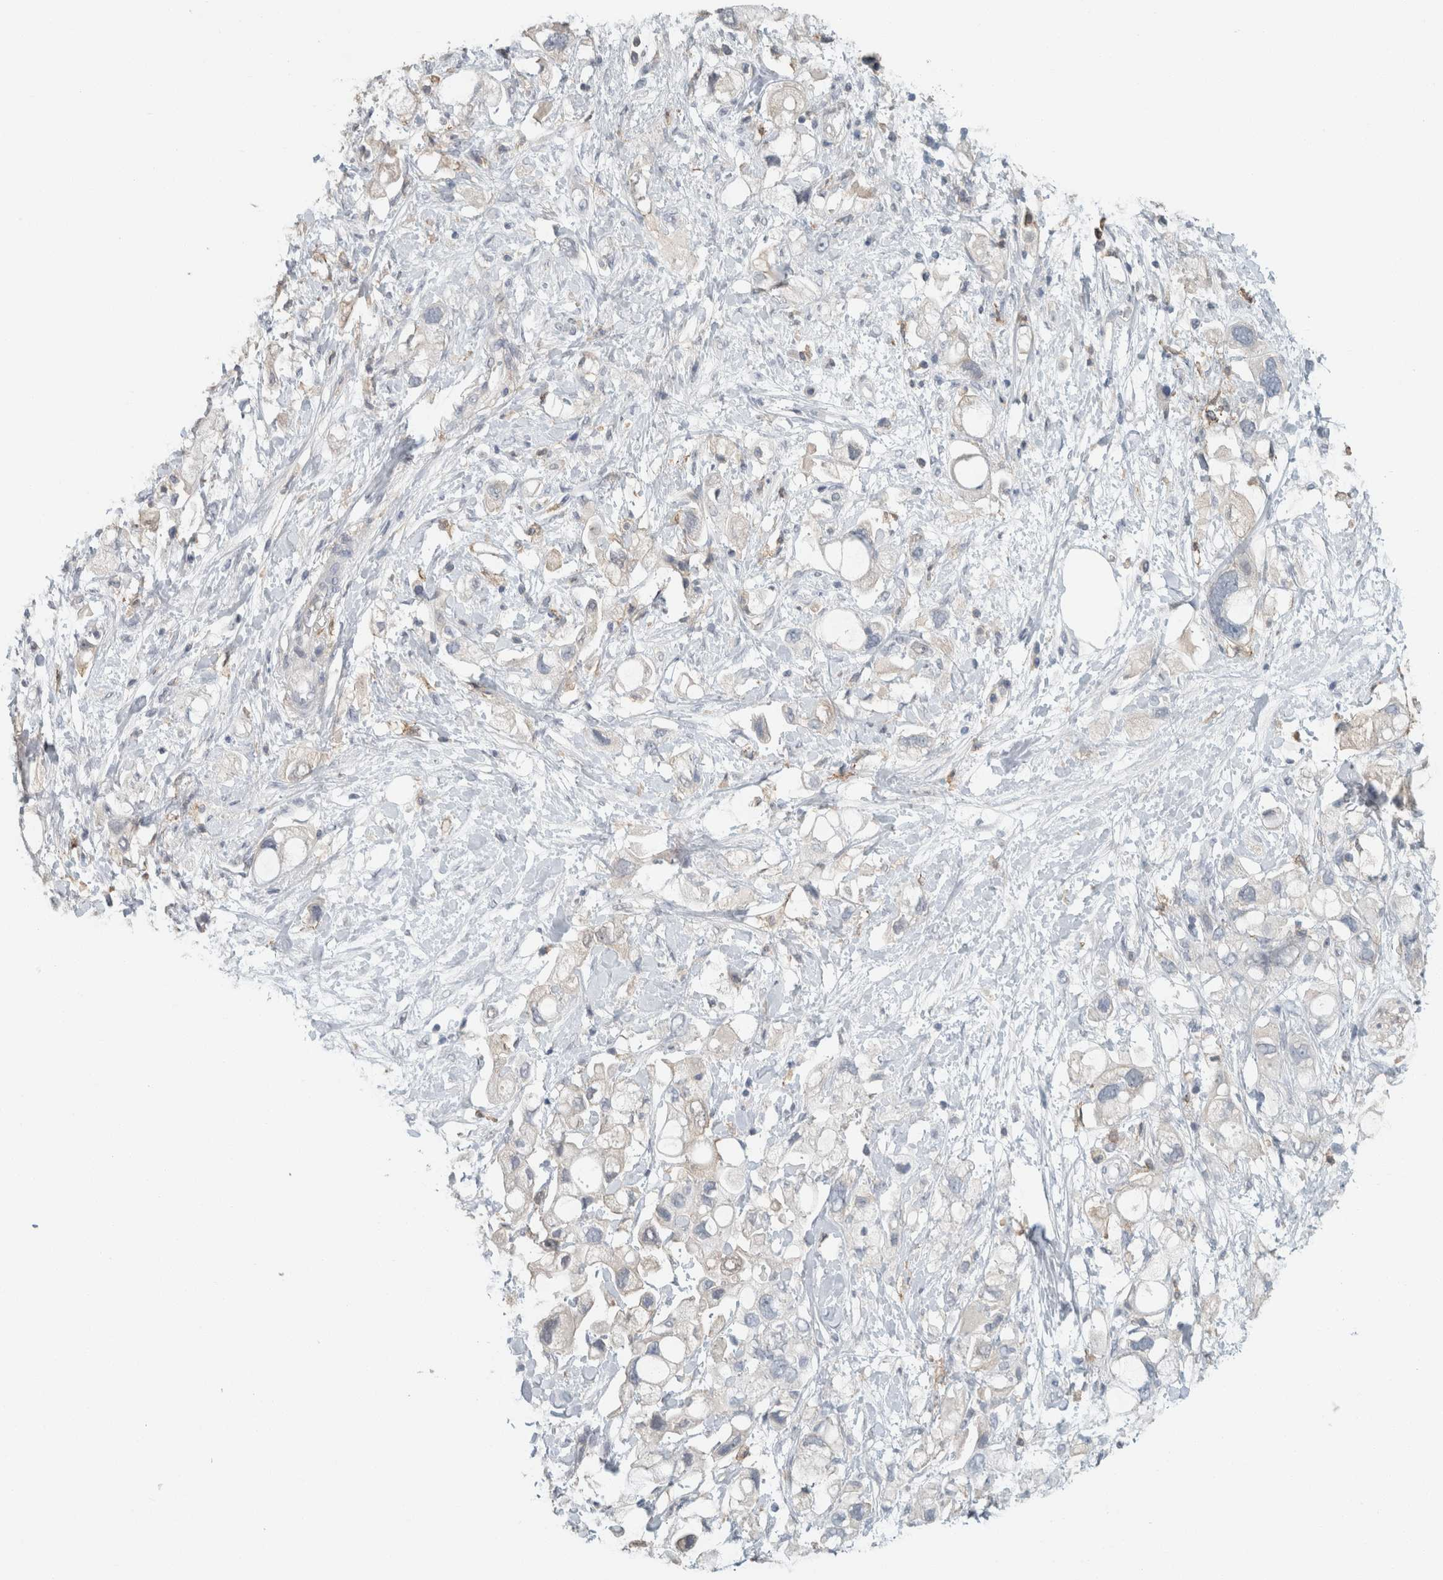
{"staining": {"intensity": "negative", "quantity": "none", "location": "none"}, "tissue": "pancreatic cancer", "cell_type": "Tumor cells", "image_type": "cancer", "snomed": [{"axis": "morphology", "description": "Adenocarcinoma, NOS"}, {"axis": "topography", "description": "Pancreas"}], "caption": "Tumor cells show no significant protein expression in adenocarcinoma (pancreatic).", "gene": "SCIN", "patient": {"sex": "female", "age": 56}}